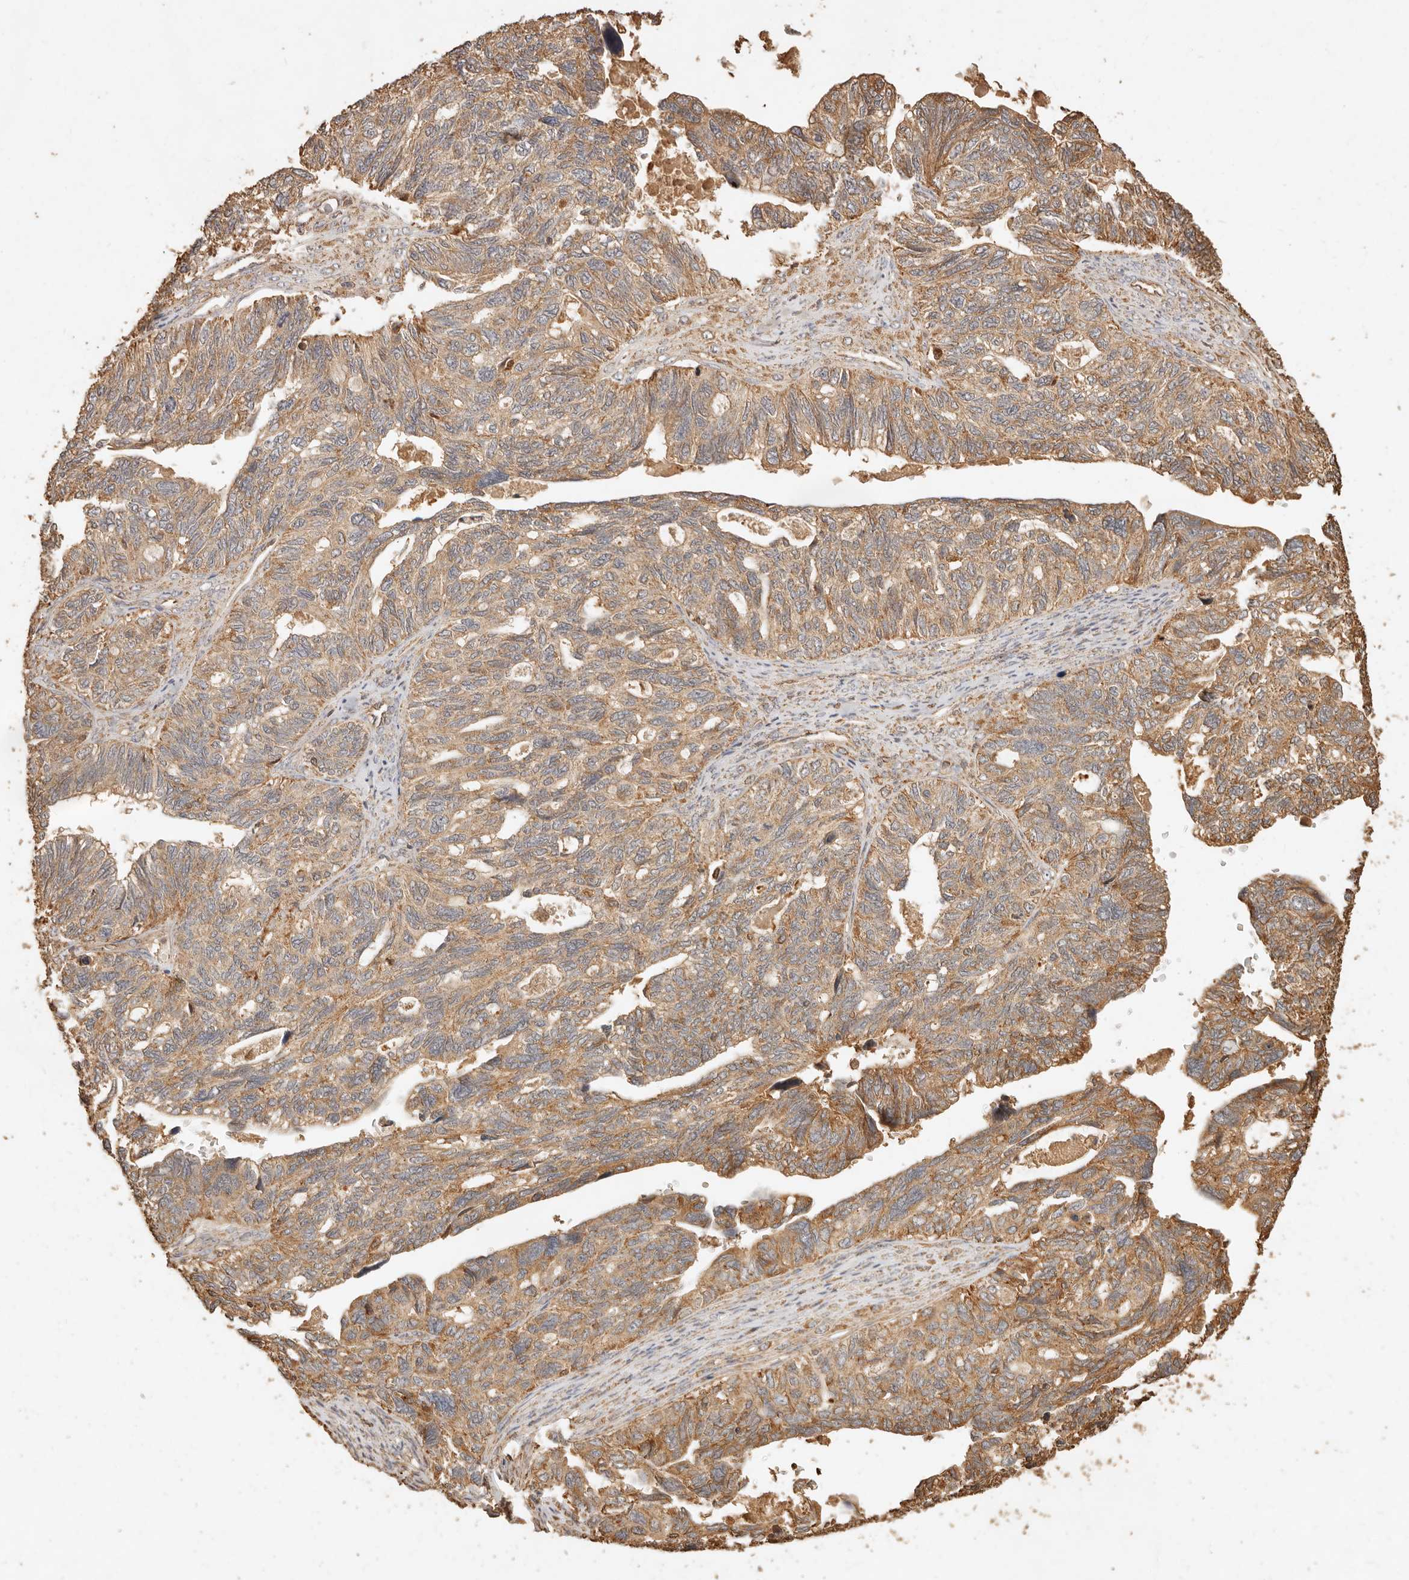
{"staining": {"intensity": "moderate", "quantity": ">75%", "location": "cytoplasmic/membranous"}, "tissue": "ovarian cancer", "cell_type": "Tumor cells", "image_type": "cancer", "snomed": [{"axis": "morphology", "description": "Cystadenocarcinoma, serous, NOS"}, {"axis": "topography", "description": "Ovary"}], "caption": "The immunohistochemical stain labels moderate cytoplasmic/membranous expression in tumor cells of serous cystadenocarcinoma (ovarian) tissue. The staining was performed using DAB (3,3'-diaminobenzidine) to visualize the protein expression in brown, while the nuclei were stained in blue with hematoxylin (Magnification: 20x).", "gene": "FAM180B", "patient": {"sex": "female", "age": 79}}